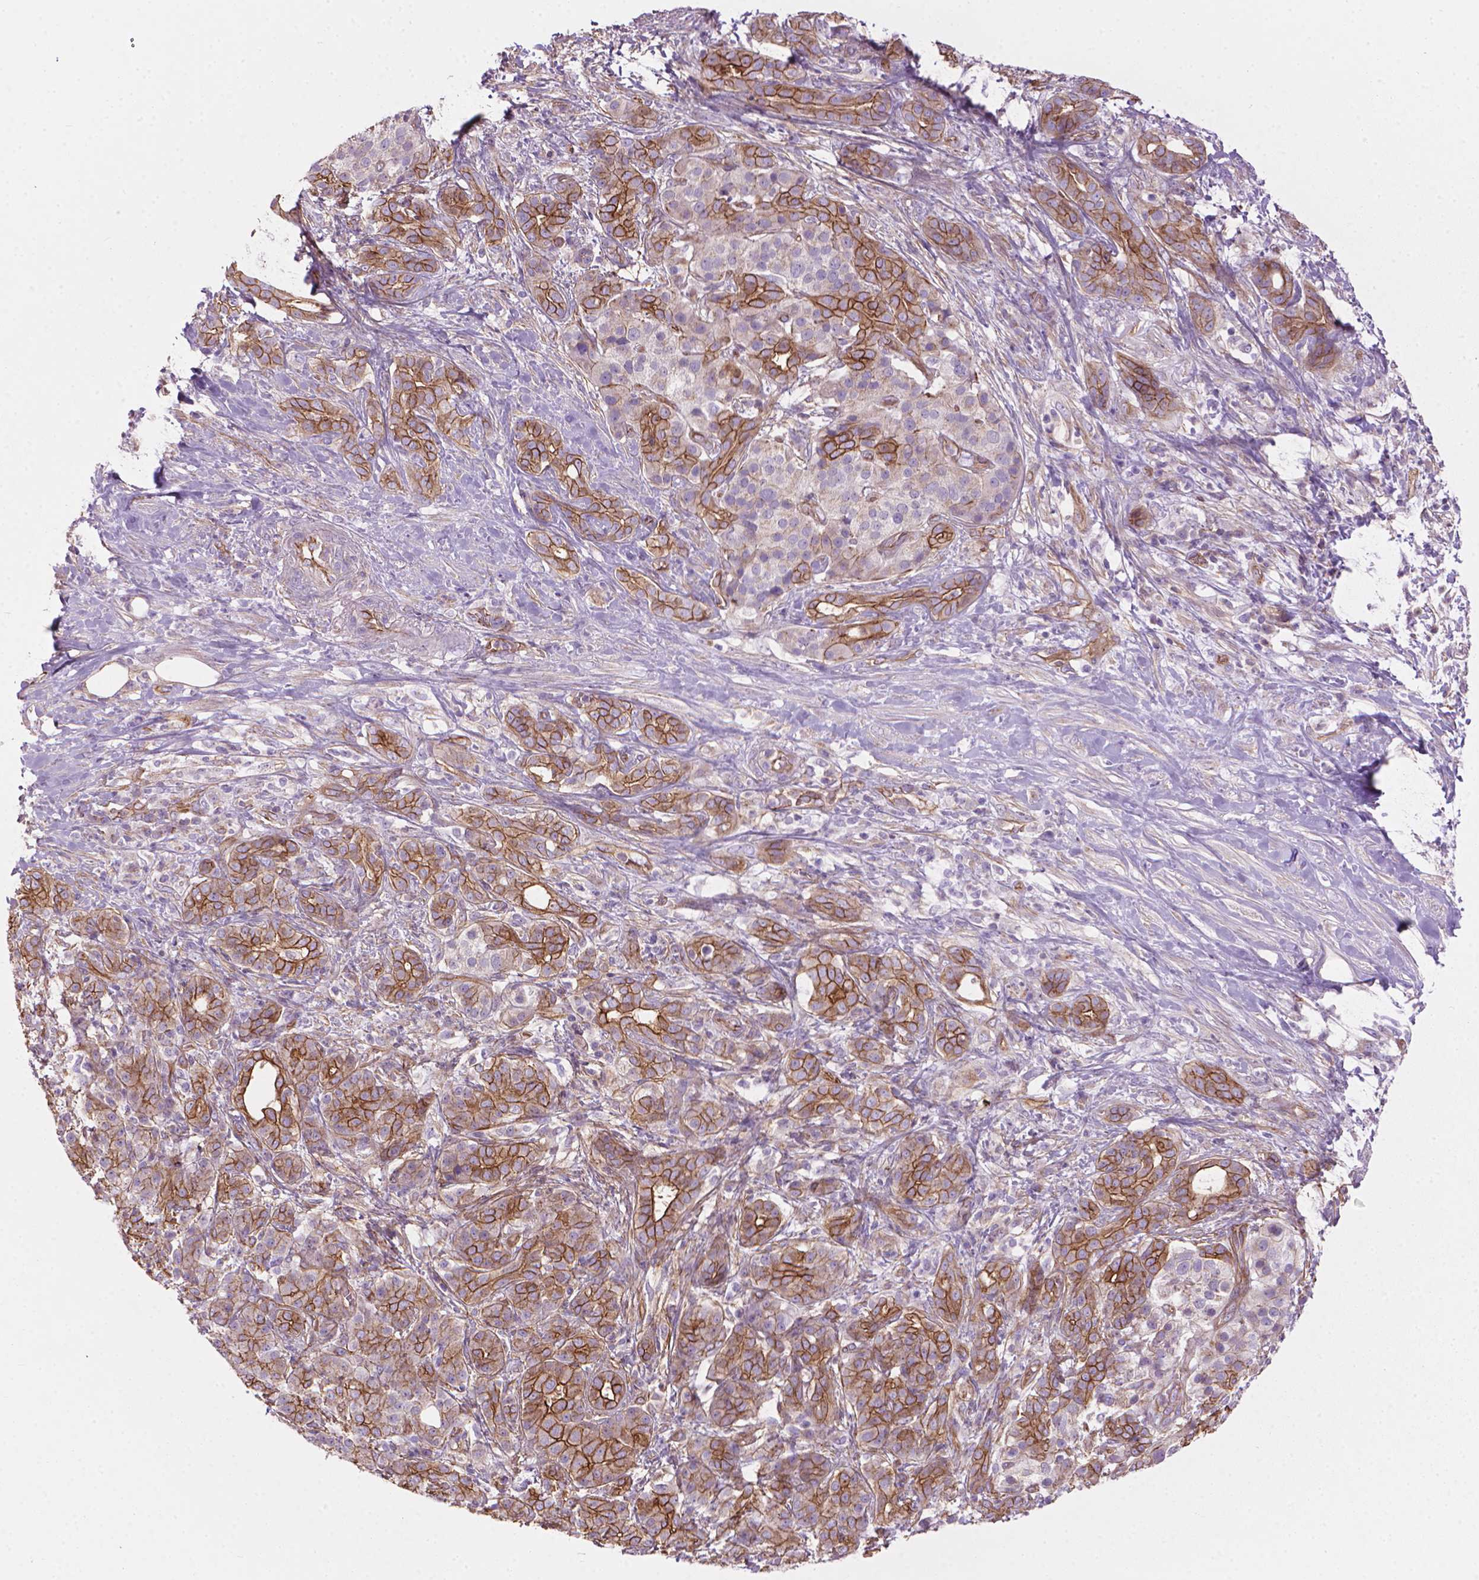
{"staining": {"intensity": "moderate", "quantity": "25%-75%", "location": "cytoplasmic/membranous"}, "tissue": "pancreatic cancer", "cell_type": "Tumor cells", "image_type": "cancer", "snomed": [{"axis": "morphology", "description": "Normal tissue, NOS"}, {"axis": "morphology", "description": "Inflammation, NOS"}, {"axis": "morphology", "description": "Adenocarcinoma, NOS"}, {"axis": "topography", "description": "Pancreas"}], "caption": "A high-resolution image shows IHC staining of pancreatic cancer, which shows moderate cytoplasmic/membranous positivity in about 25%-75% of tumor cells.", "gene": "TENT5A", "patient": {"sex": "male", "age": 57}}